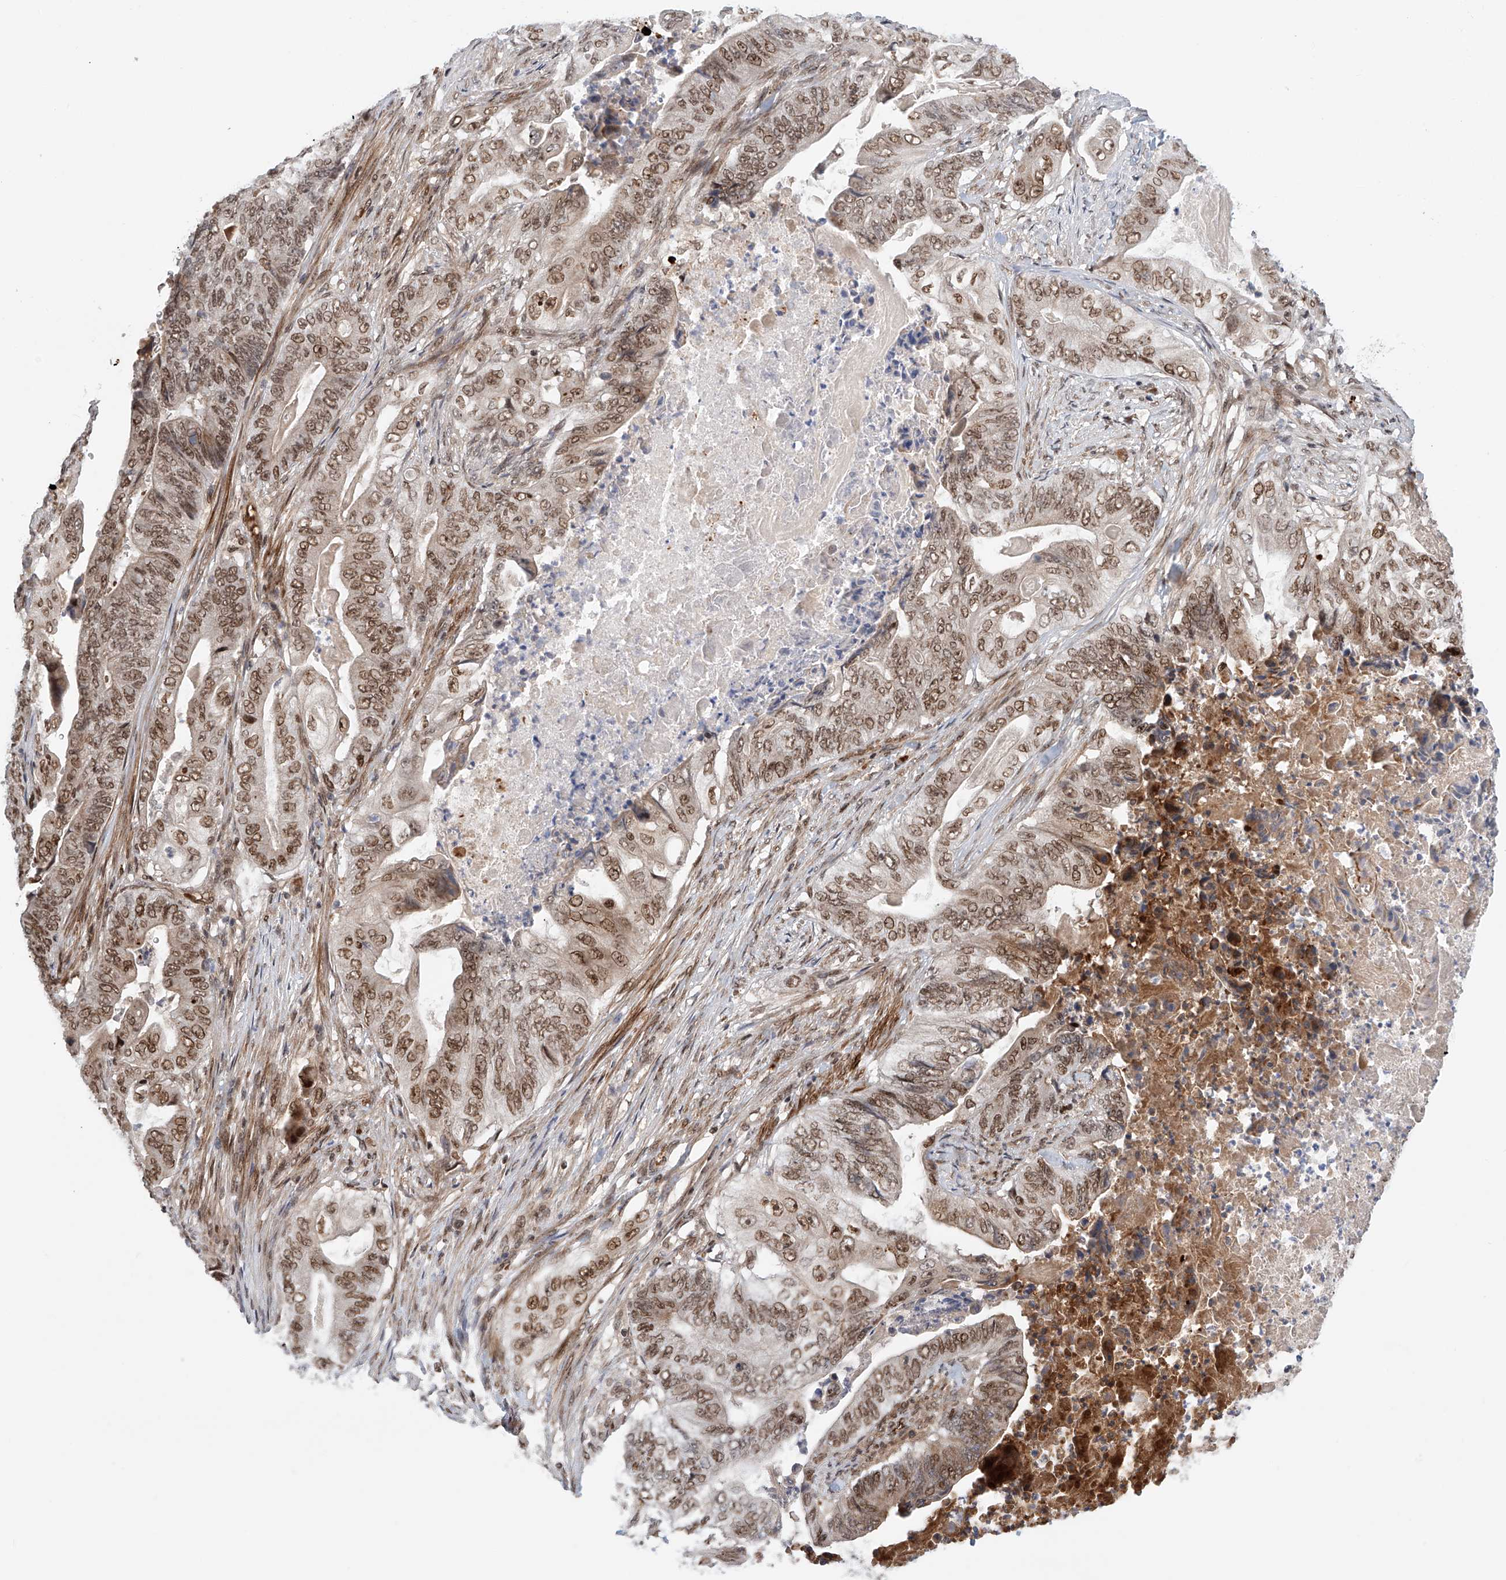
{"staining": {"intensity": "moderate", "quantity": ">75%", "location": "cytoplasmic/membranous,nuclear"}, "tissue": "stomach cancer", "cell_type": "Tumor cells", "image_type": "cancer", "snomed": [{"axis": "morphology", "description": "Adenocarcinoma, NOS"}, {"axis": "topography", "description": "Stomach"}], "caption": "Immunohistochemical staining of human stomach cancer (adenocarcinoma) exhibits moderate cytoplasmic/membranous and nuclear protein expression in approximately >75% of tumor cells. (brown staining indicates protein expression, while blue staining denotes nuclei).", "gene": "ZNF470", "patient": {"sex": "female", "age": 73}}